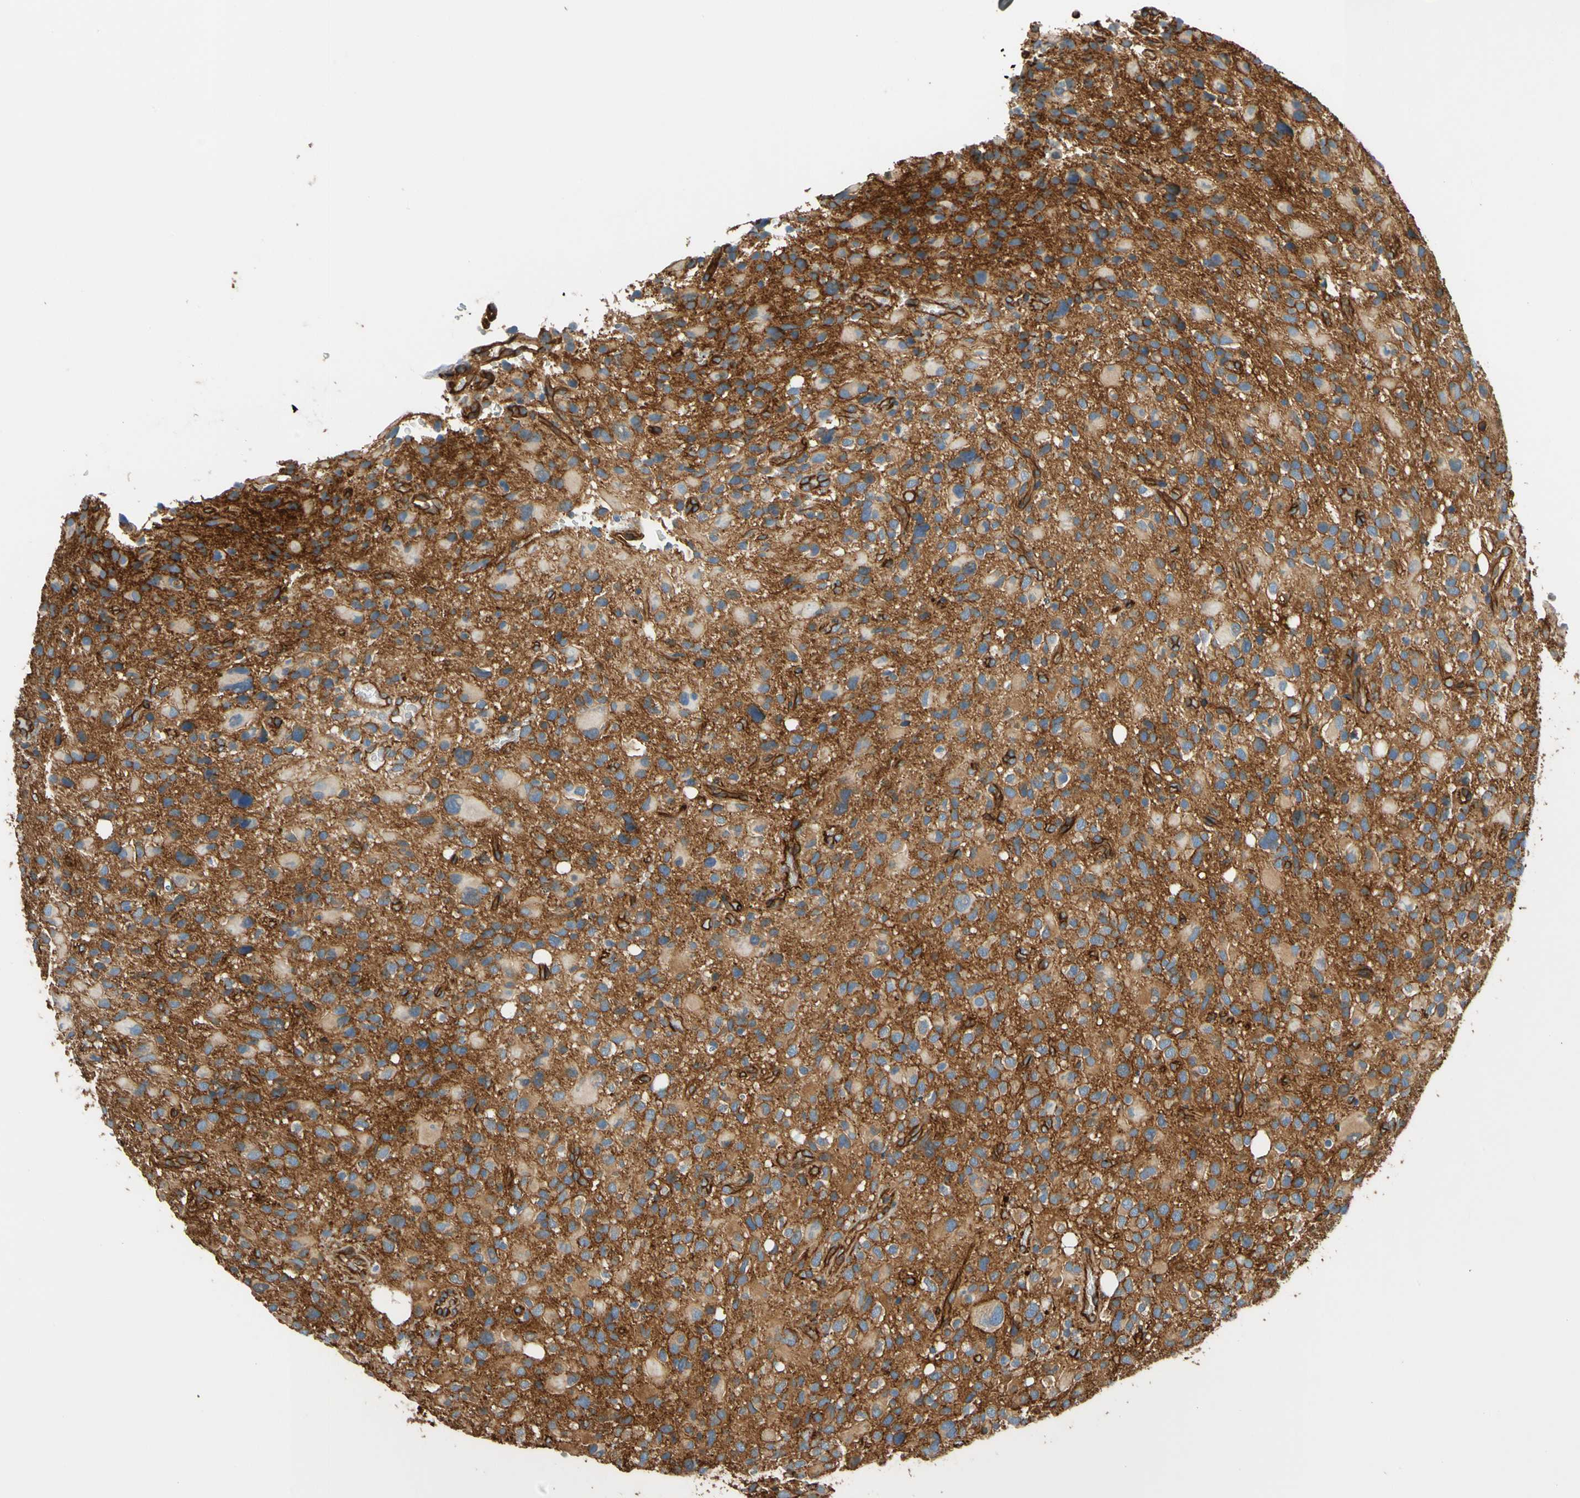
{"staining": {"intensity": "weak", "quantity": ">75%", "location": "cytoplasmic/membranous"}, "tissue": "glioma", "cell_type": "Tumor cells", "image_type": "cancer", "snomed": [{"axis": "morphology", "description": "Glioma, malignant, High grade"}, {"axis": "topography", "description": "Brain"}], "caption": "DAB (3,3'-diaminobenzidine) immunohistochemical staining of glioma demonstrates weak cytoplasmic/membranous protein staining in approximately >75% of tumor cells.", "gene": "SPTAN1", "patient": {"sex": "male", "age": 48}}